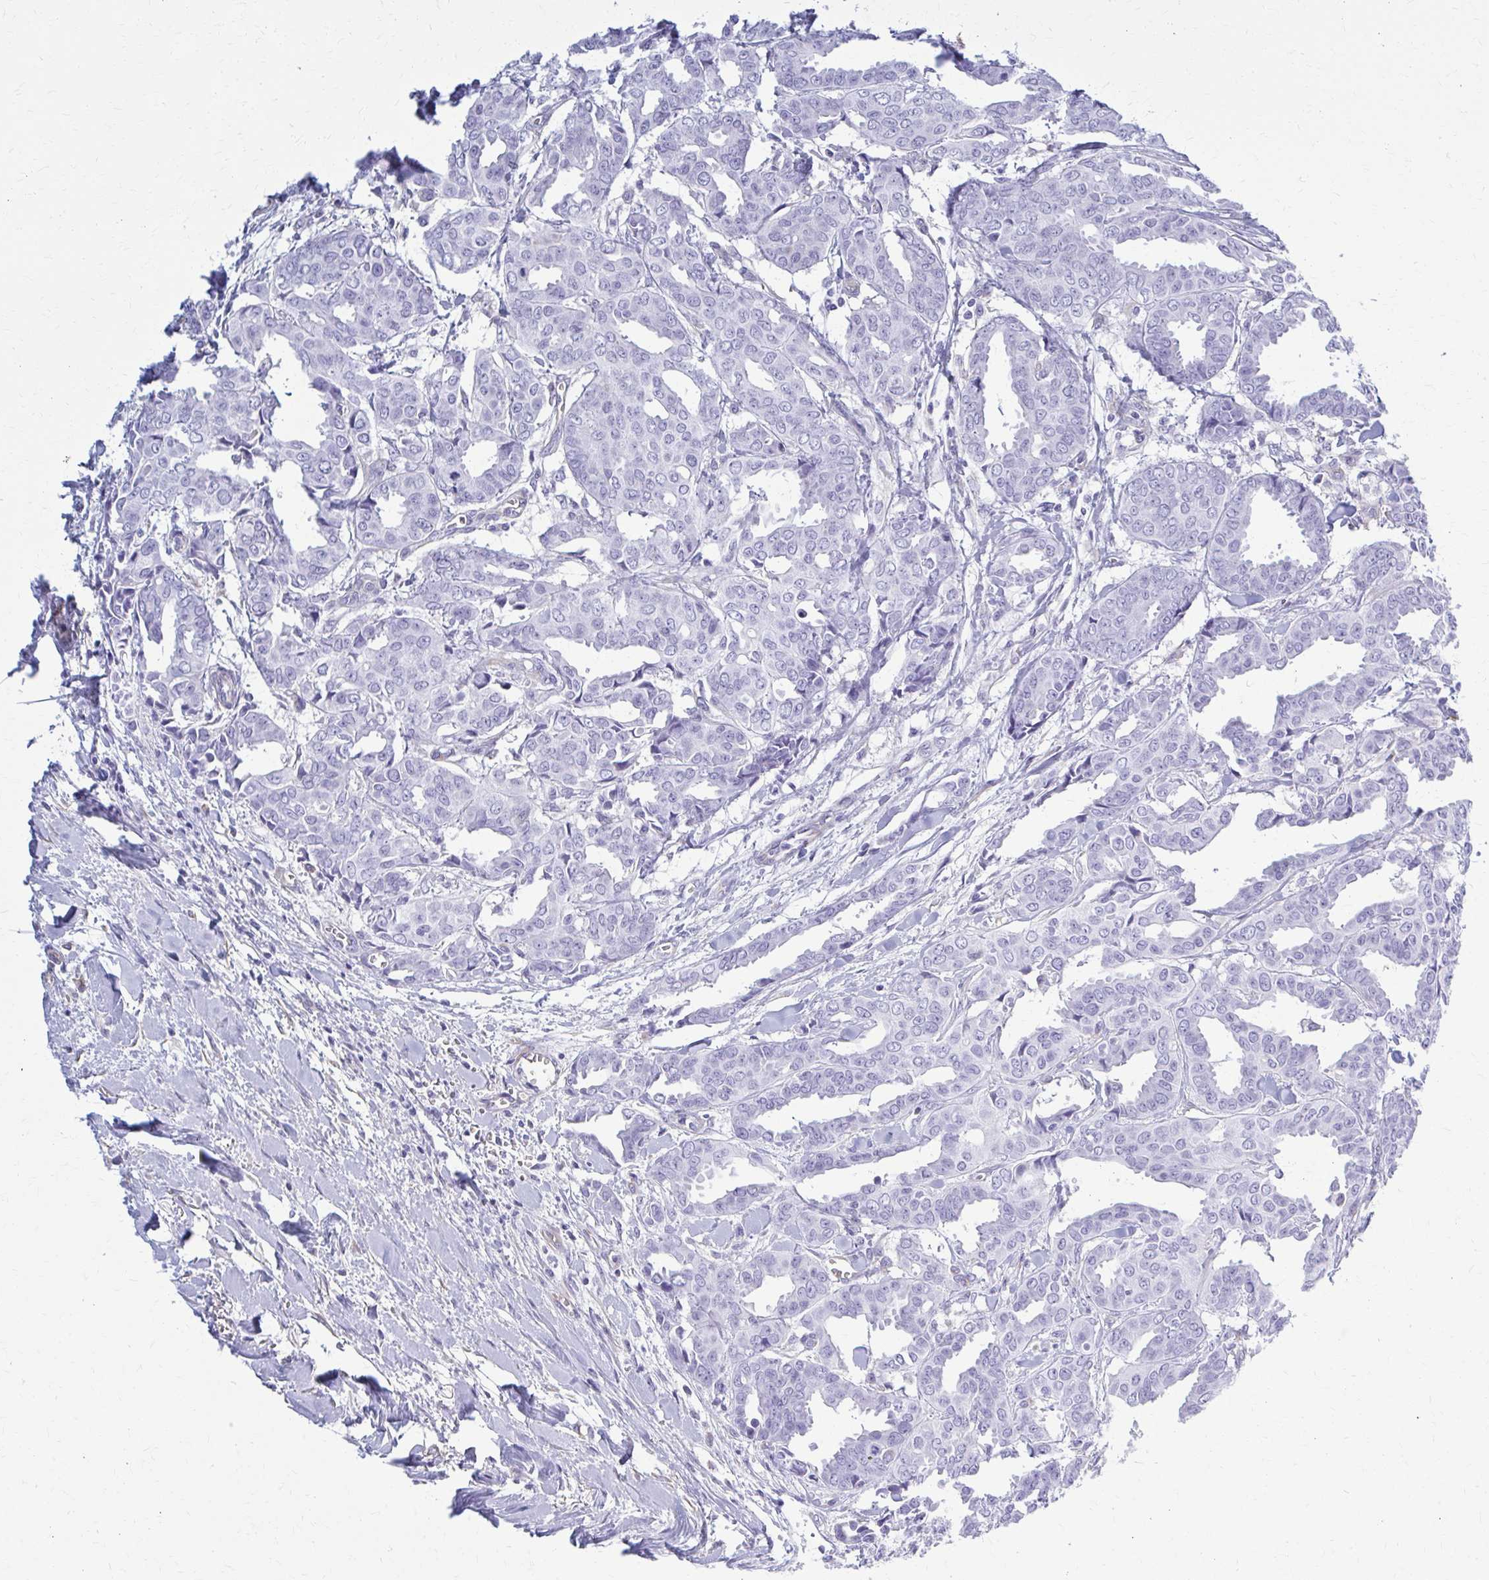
{"staining": {"intensity": "negative", "quantity": "none", "location": "none"}, "tissue": "breast cancer", "cell_type": "Tumor cells", "image_type": "cancer", "snomed": [{"axis": "morphology", "description": "Duct carcinoma"}, {"axis": "topography", "description": "Breast"}], "caption": "Tumor cells are negative for protein expression in human infiltrating ductal carcinoma (breast).", "gene": "GFAP", "patient": {"sex": "female", "age": 45}}